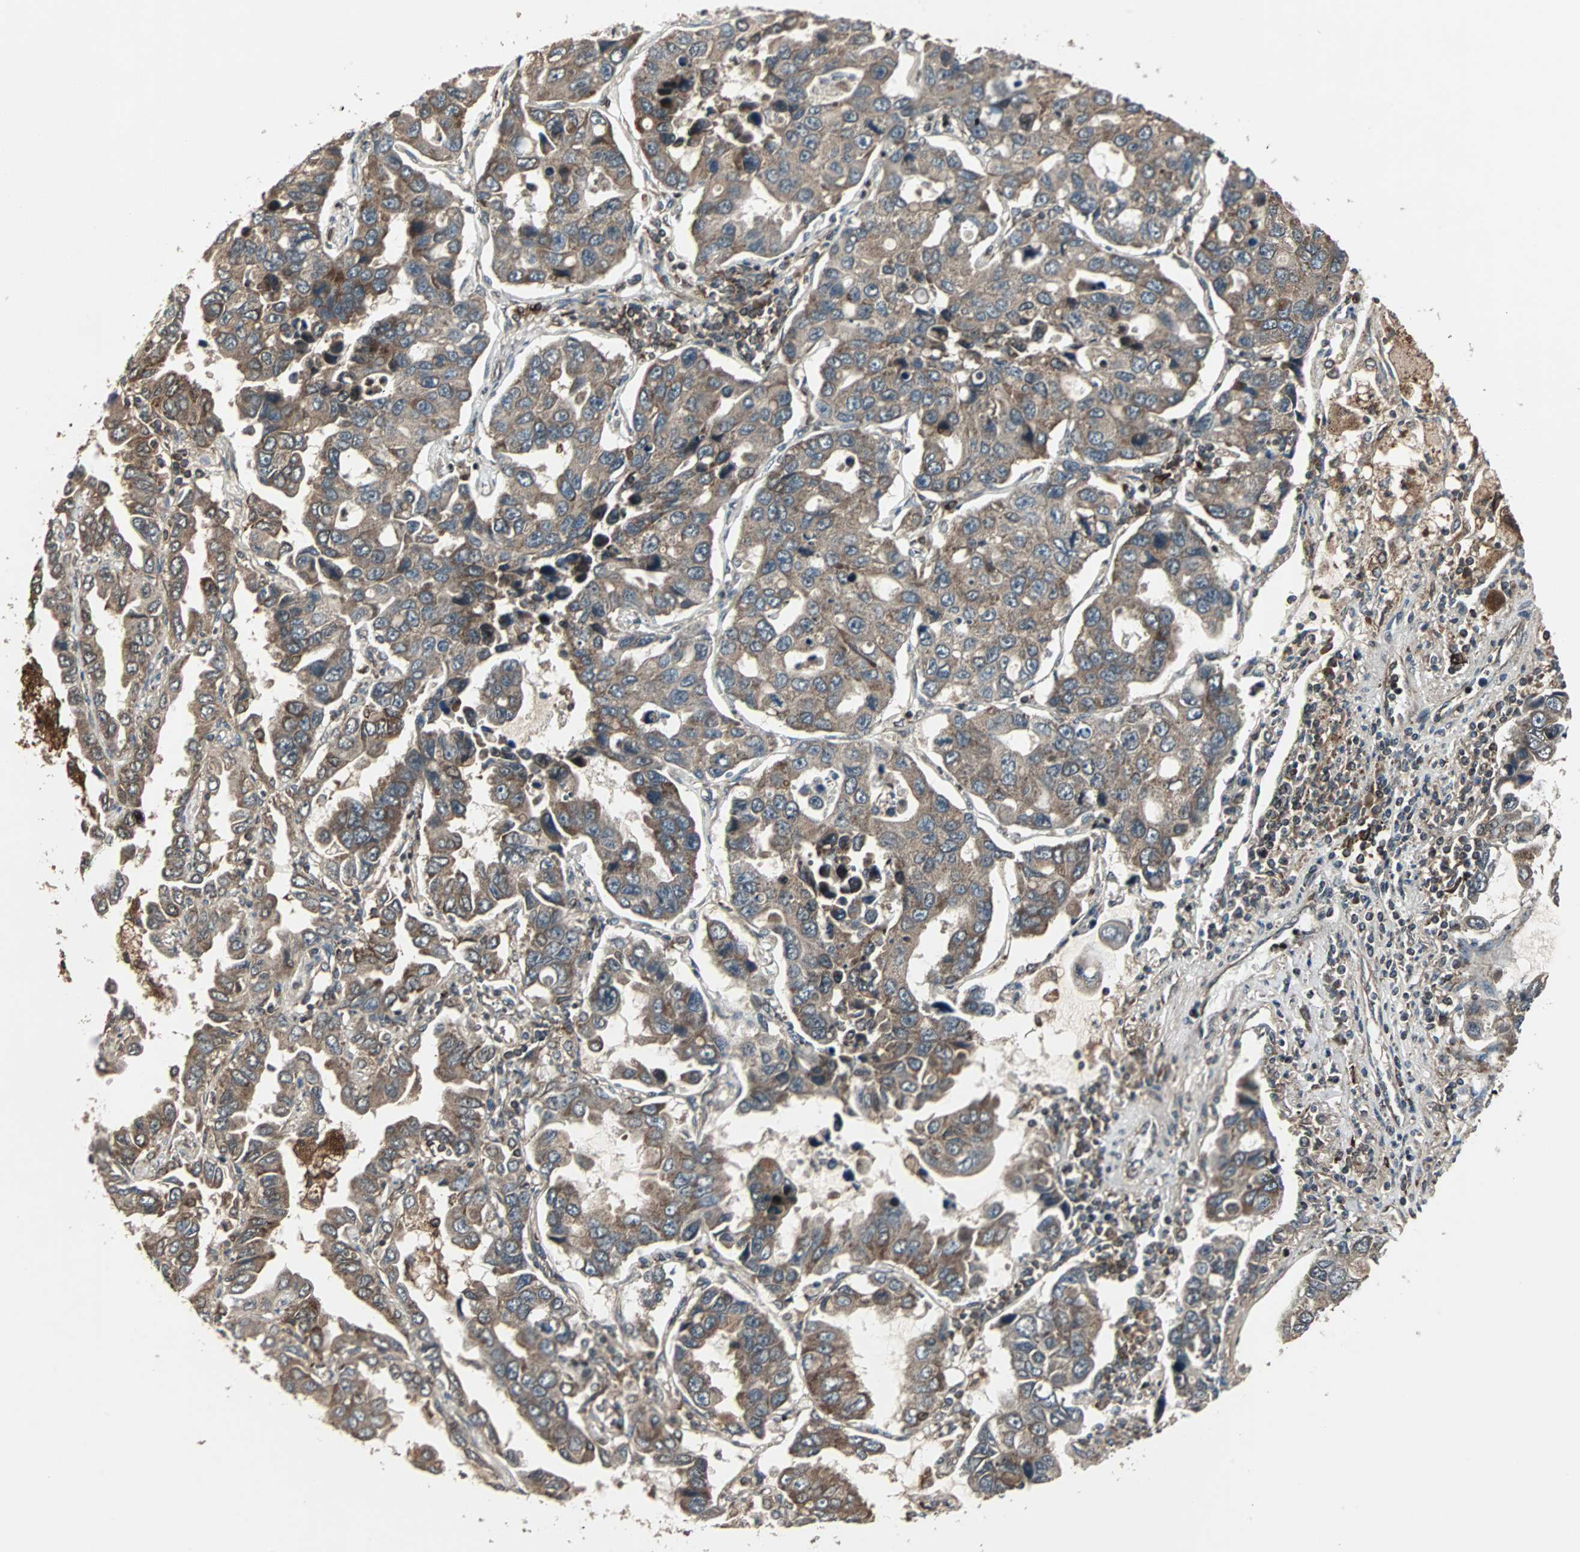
{"staining": {"intensity": "moderate", "quantity": ">75%", "location": "cytoplasmic/membranous"}, "tissue": "lung cancer", "cell_type": "Tumor cells", "image_type": "cancer", "snomed": [{"axis": "morphology", "description": "Adenocarcinoma, NOS"}, {"axis": "topography", "description": "Lung"}], "caption": "Human lung cancer stained for a protein (brown) reveals moderate cytoplasmic/membranous positive positivity in approximately >75% of tumor cells.", "gene": "RAB7A", "patient": {"sex": "male", "age": 64}}